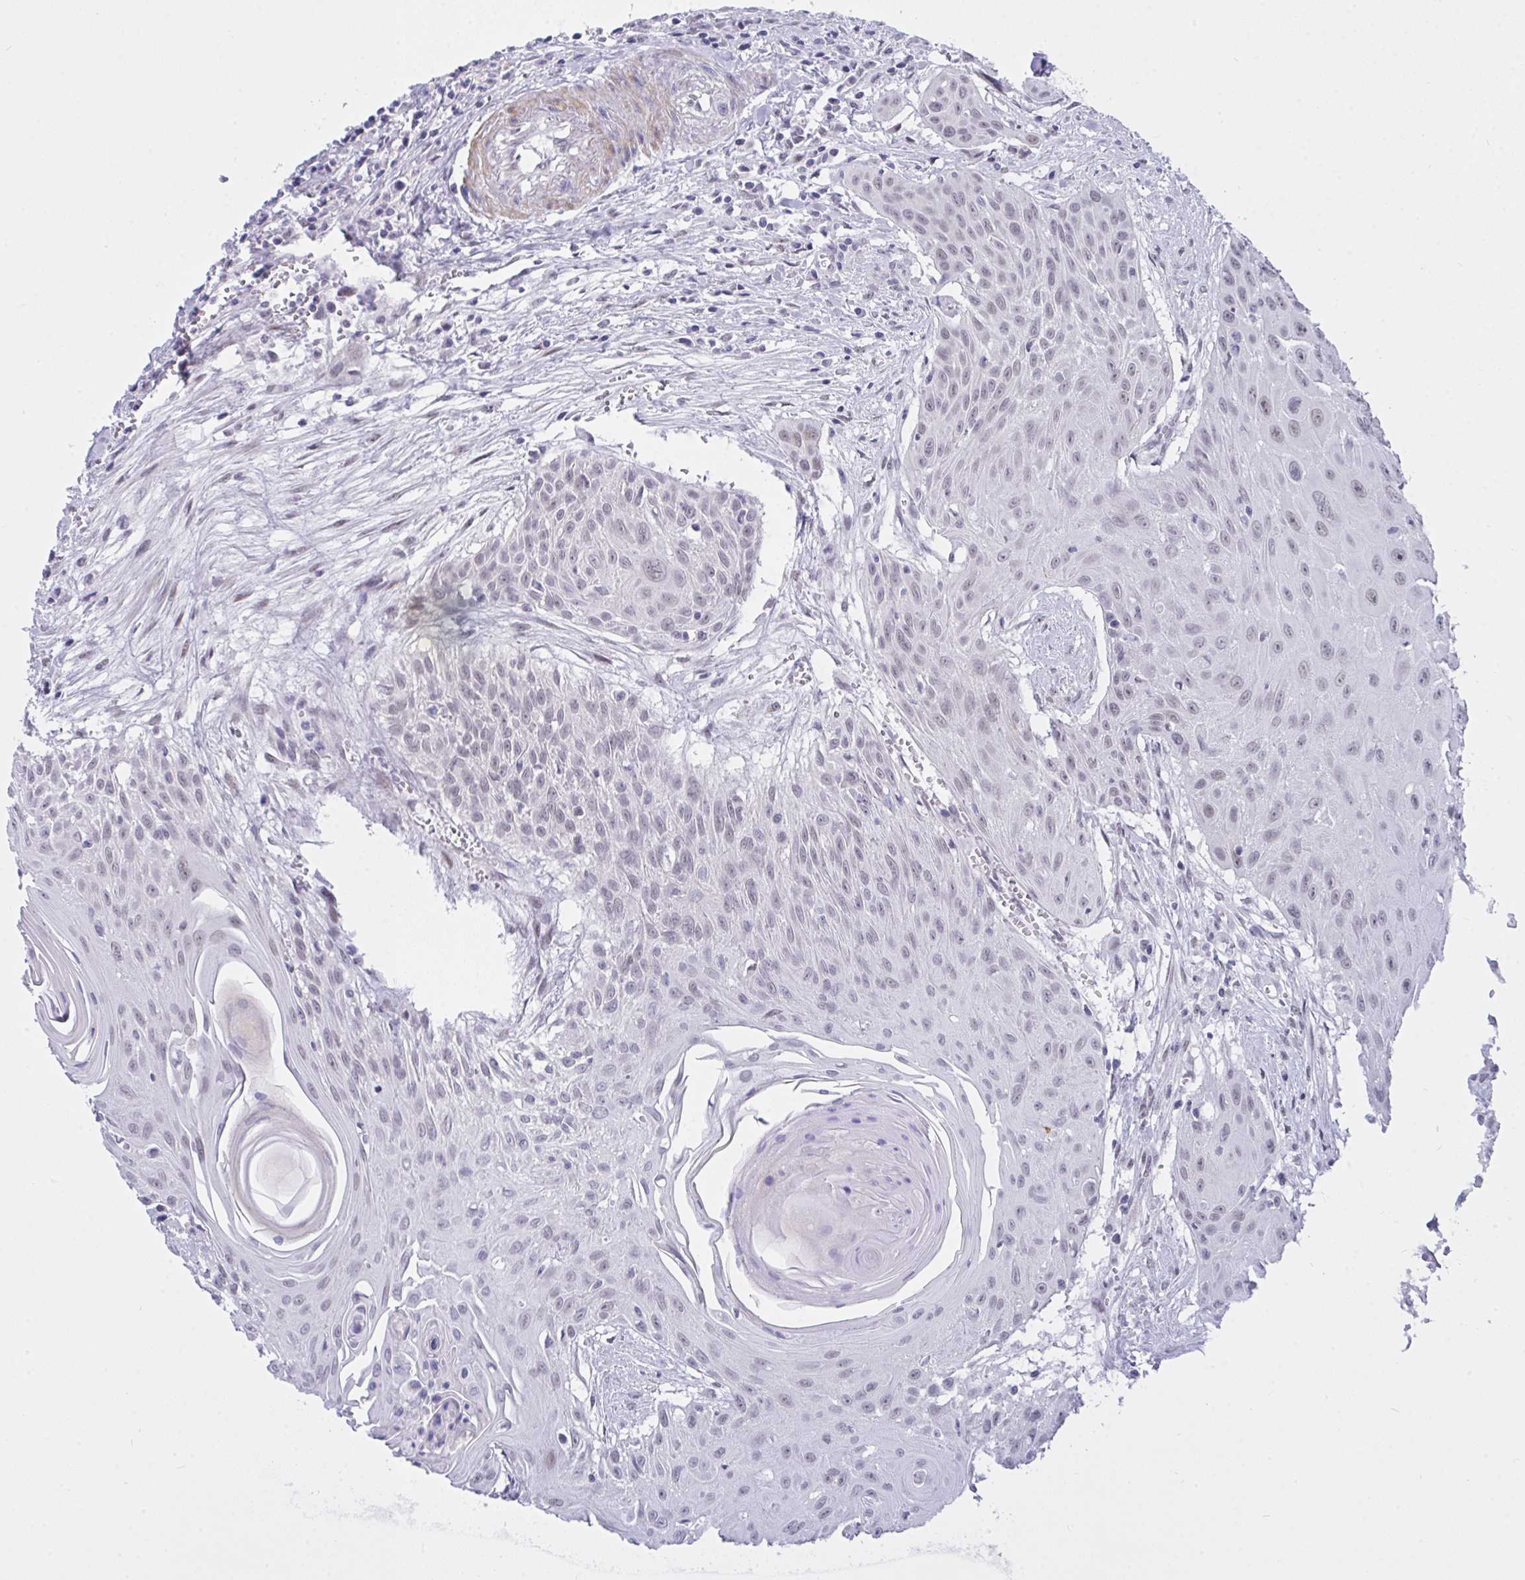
{"staining": {"intensity": "negative", "quantity": "none", "location": "none"}, "tissue": "head and neck cancer", "cell_type": "Tumor cells", "image_type": "cancer", "snomed": [{"axis": "morphology", "description": "Squamous cell carcinoma, NOS"}, {"axis": "topography", "description": "Lymph node"}, {"axis": "topography", "description": "Salivary gland"}, {"axis": "topography", "description": "Head-Neck"}], "caption": "Micrograph shows no significant protein expression in tumor cells of head and neck cancer.", "gene": "FBXL22", "patient": {"sex": "female", "age": 74}}